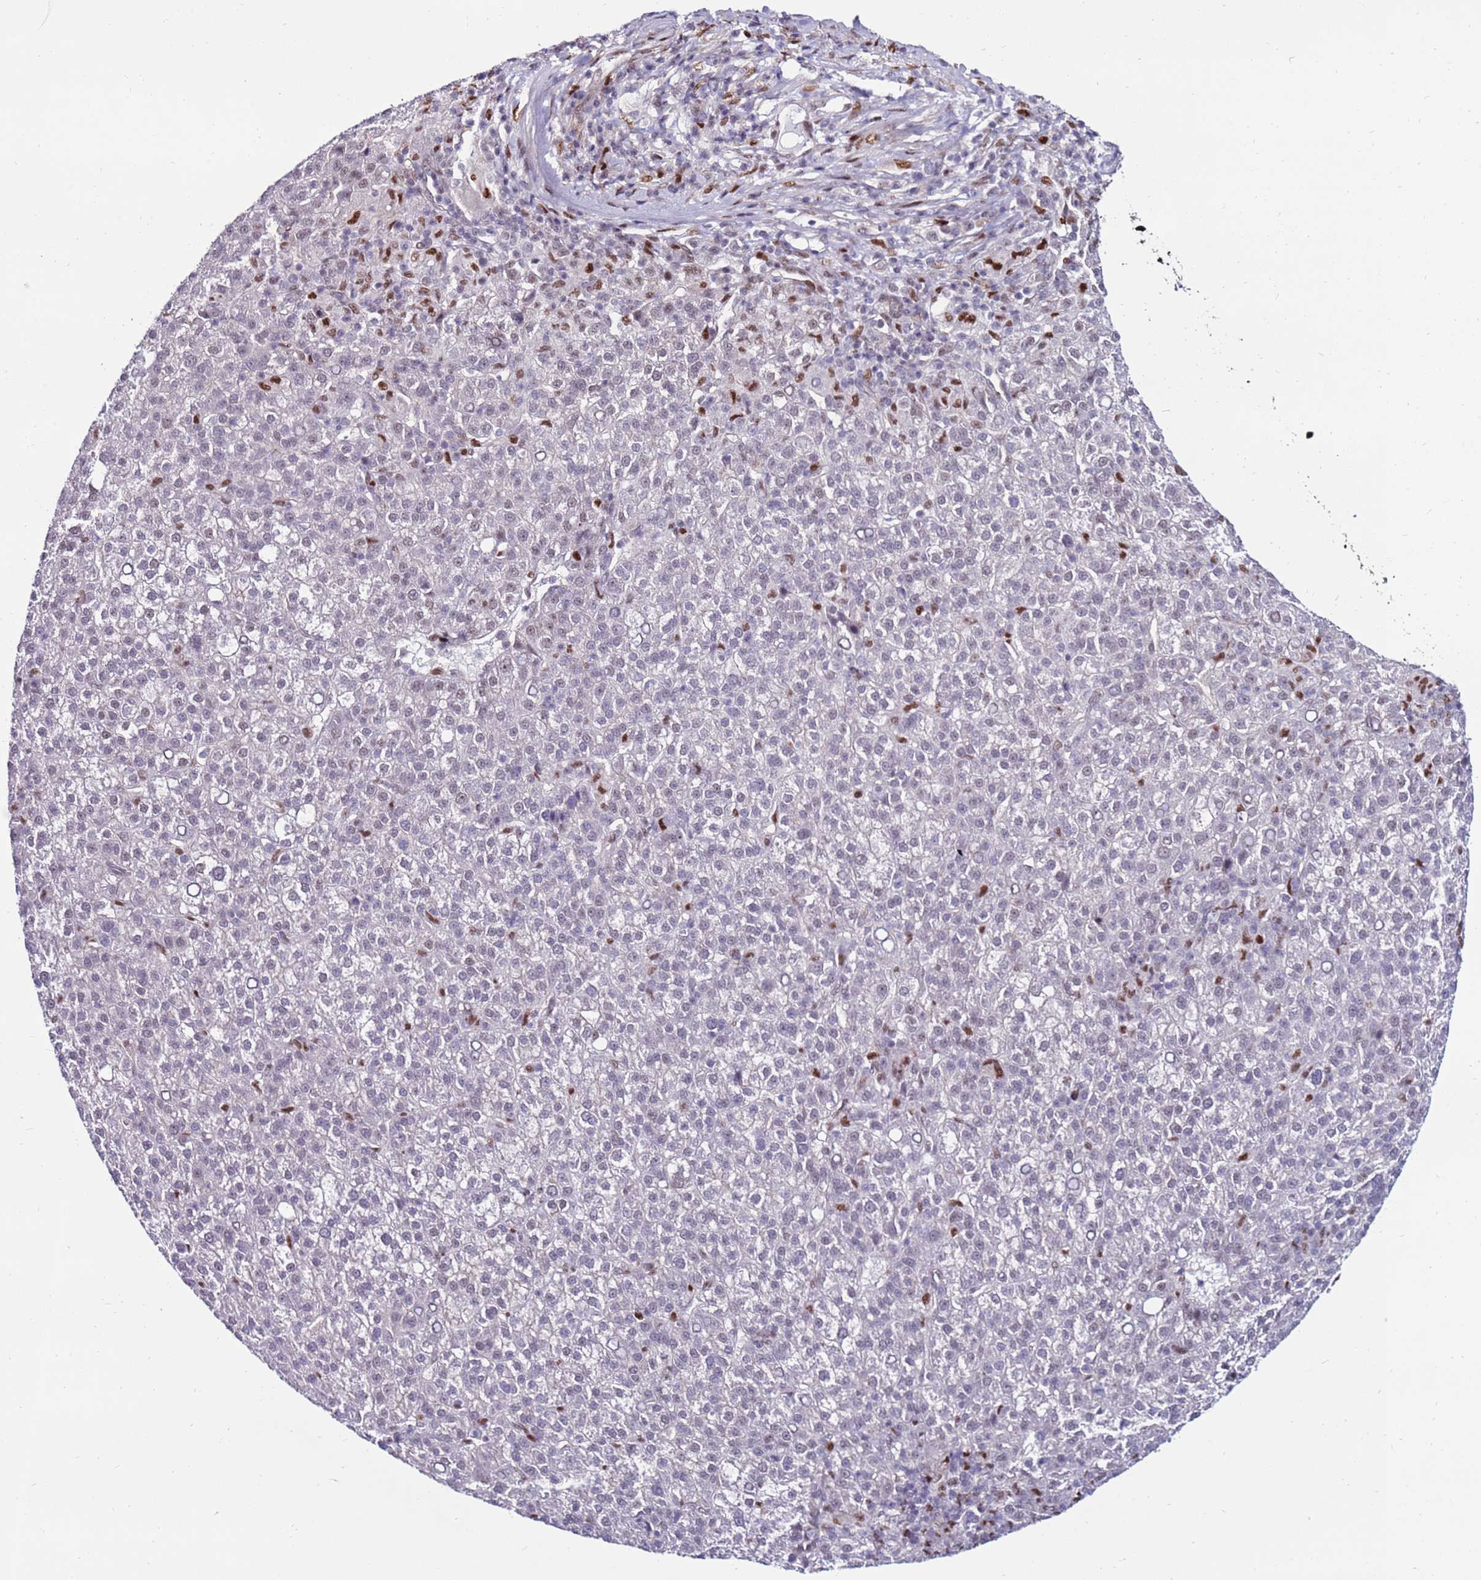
{"staining": {"intensity": "negative", "quantity": "none", "location": "none"}, "tissue": "liver cancer", "cell_type": "Tumor cells", "image_type": "cancer", "snomed": [{"axis": "morphology", "description": "Carcinoma, Hepatocellular, NOS"}, {"axis": "topography", "description": "Liver"}], "caption": "Immunohistochemistry of liver cancer exhibits no staining in tumor cells.", "gene": "KPNA4", "patient": {"sex": "female", "age": 58}}